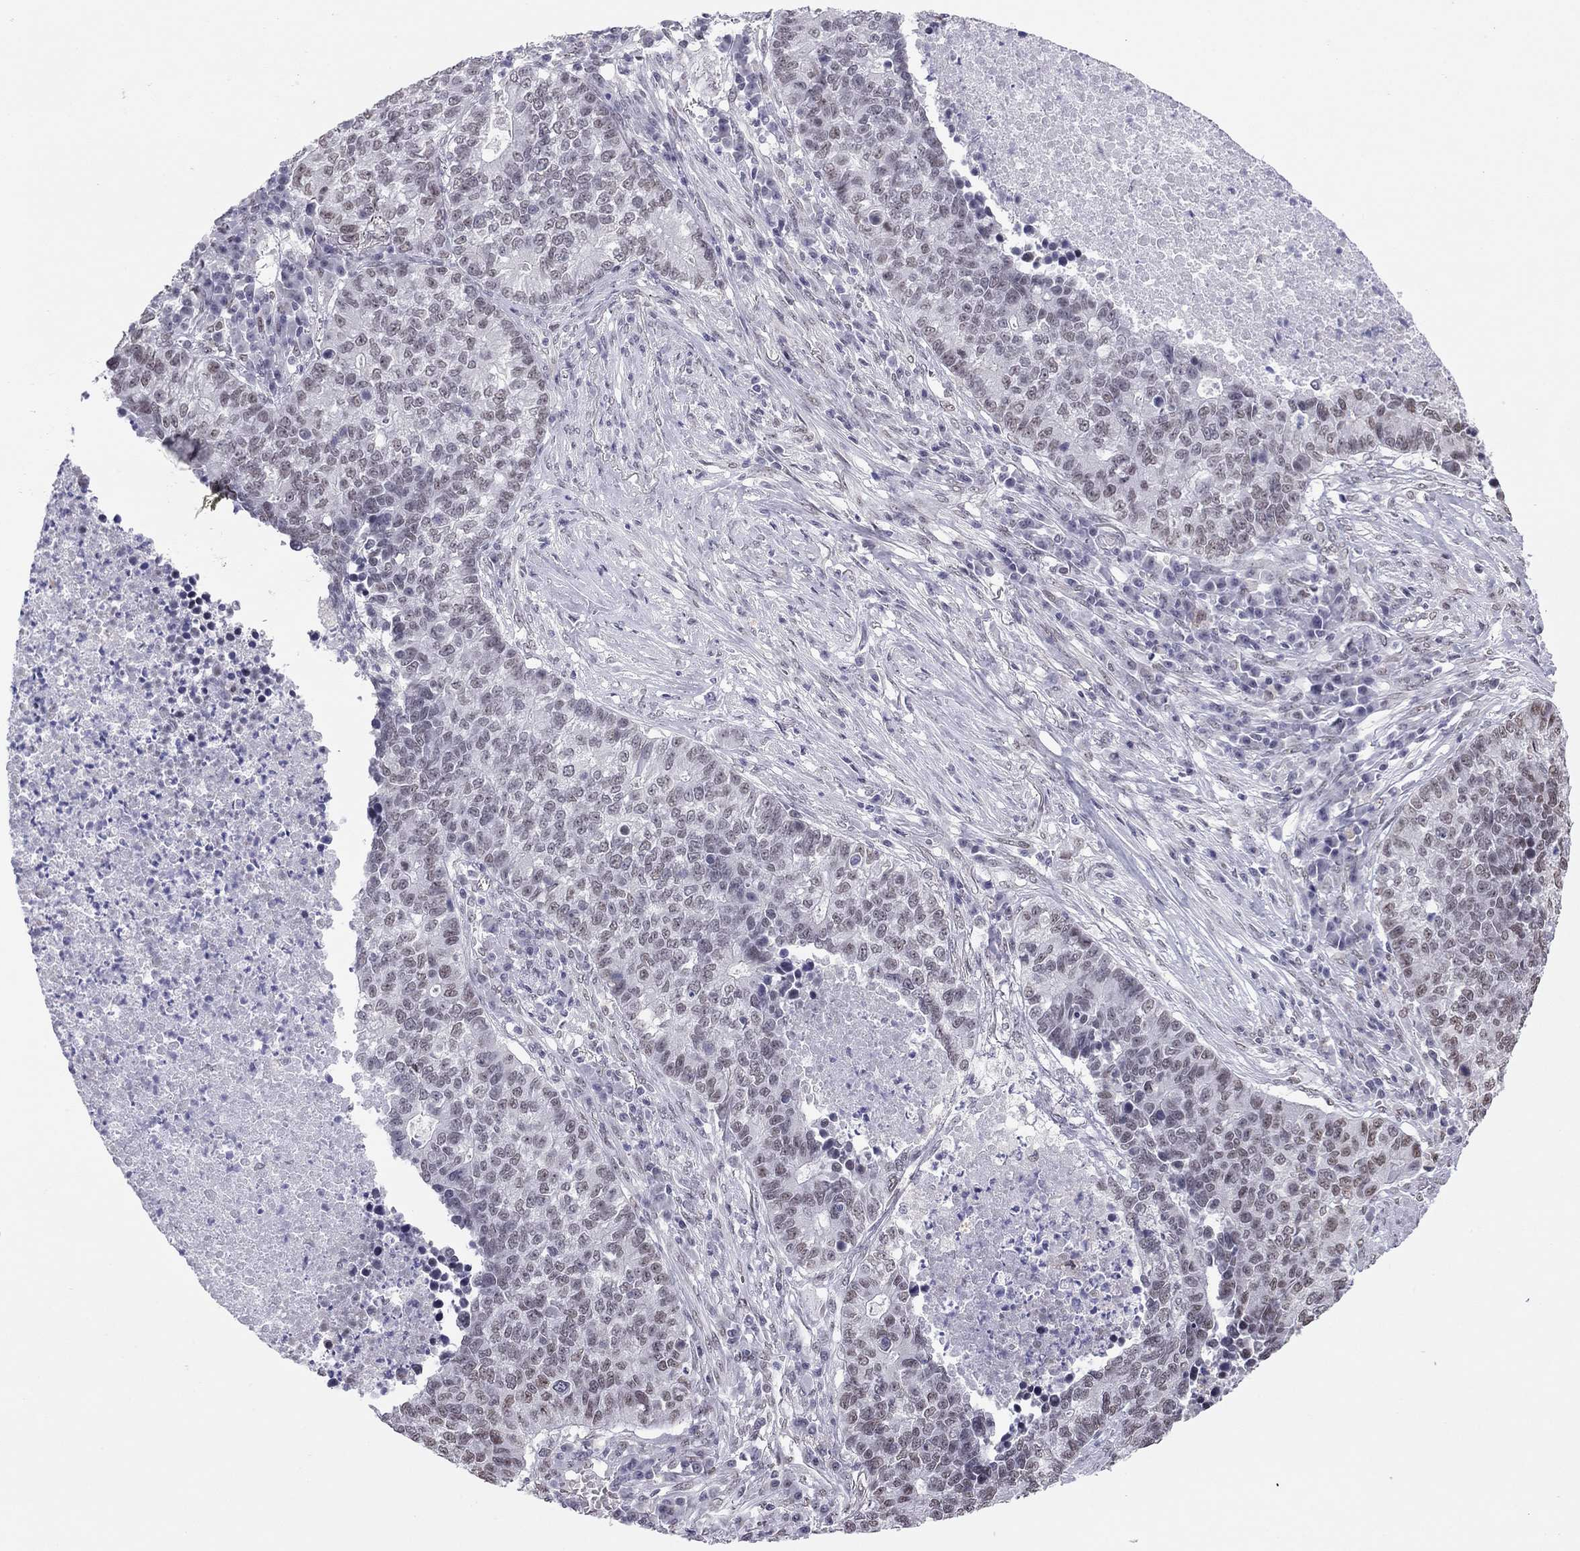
{"staining": {"intensity": "weak", "quantity": ">75%", "location": "nuclear"}, "tissue": "lung cancer", "cell_type": "Tumor cells", "image_type": "cancer", "snomed": [{"axis": "morphology", "description": "Adenocarcinoma, NOS"}, {"axis": "topography", "description": "Lung"}], "caption": "Protein analysis of lung cancer tissue displays weak nuclear expression in approximately >75% of tumor cells. The staining was performed using DAB to visualize the protein expression in brown, while the nuclei were stained in blue with hematoxylin (Magnification: 20x).", "gene": "DOT1L", "patient": {"sex": "male", "age": 57}}